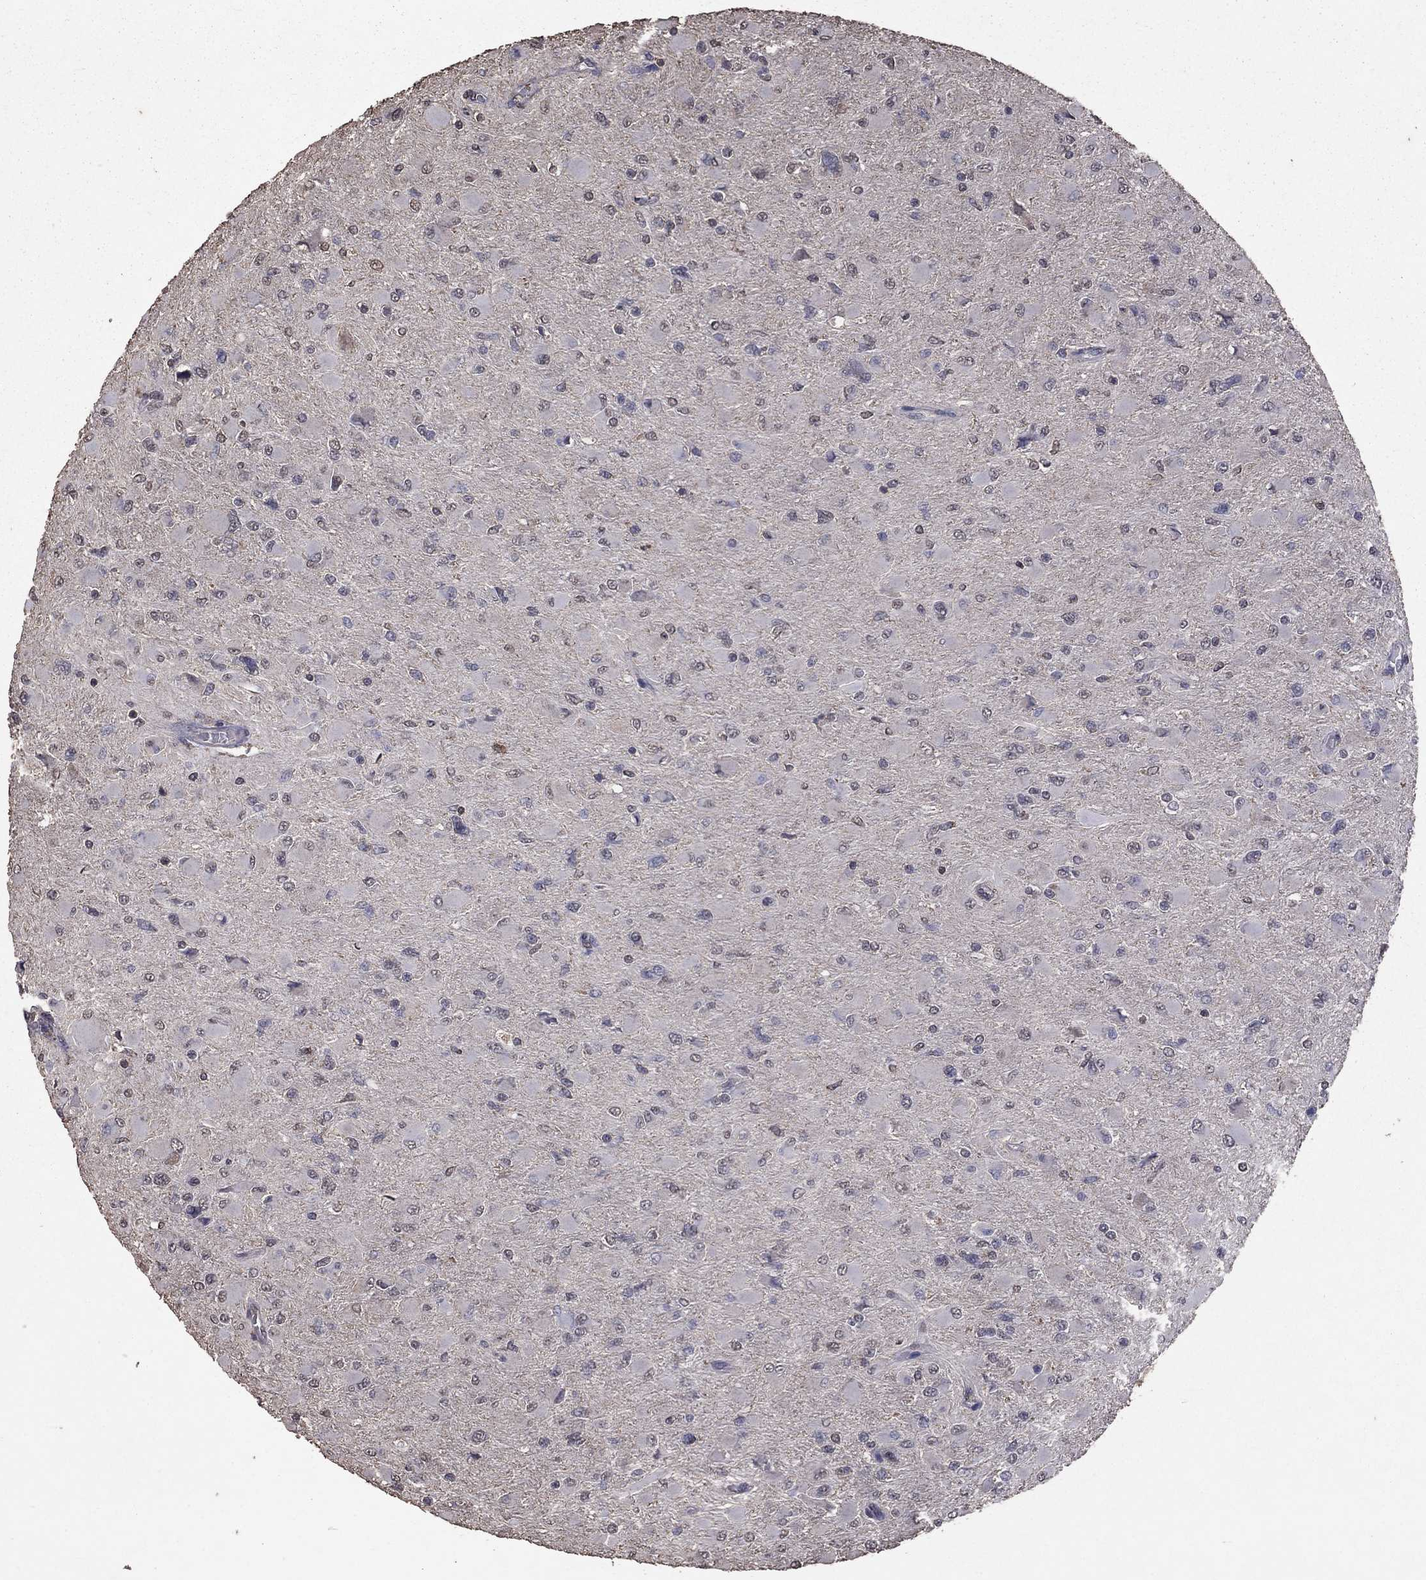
{"staining": {"intensity": "negative", "quantity": "none", "location": "none"}, "tissue": "glioma", "cell_type": "Tumor cells", "image_type": "cancer", "snomed": [{"axis": "morphology", "description": "Glioma, malignant, High grade"}, {"axis": "topography", "description": "Cerebral cortex"}], "caption": "High-grade glioma (malignant) was stained to show a protein in brown. There is no significant expression in tumor cells. Brightfield microscopy of IHC stained with DAB (3,3'-diaminobenzidine) (brown) and hematoxylin (blue), captured at high magnification.", "gene": "SERPINA5", "patient": {"sex": "female", "age": 36}}